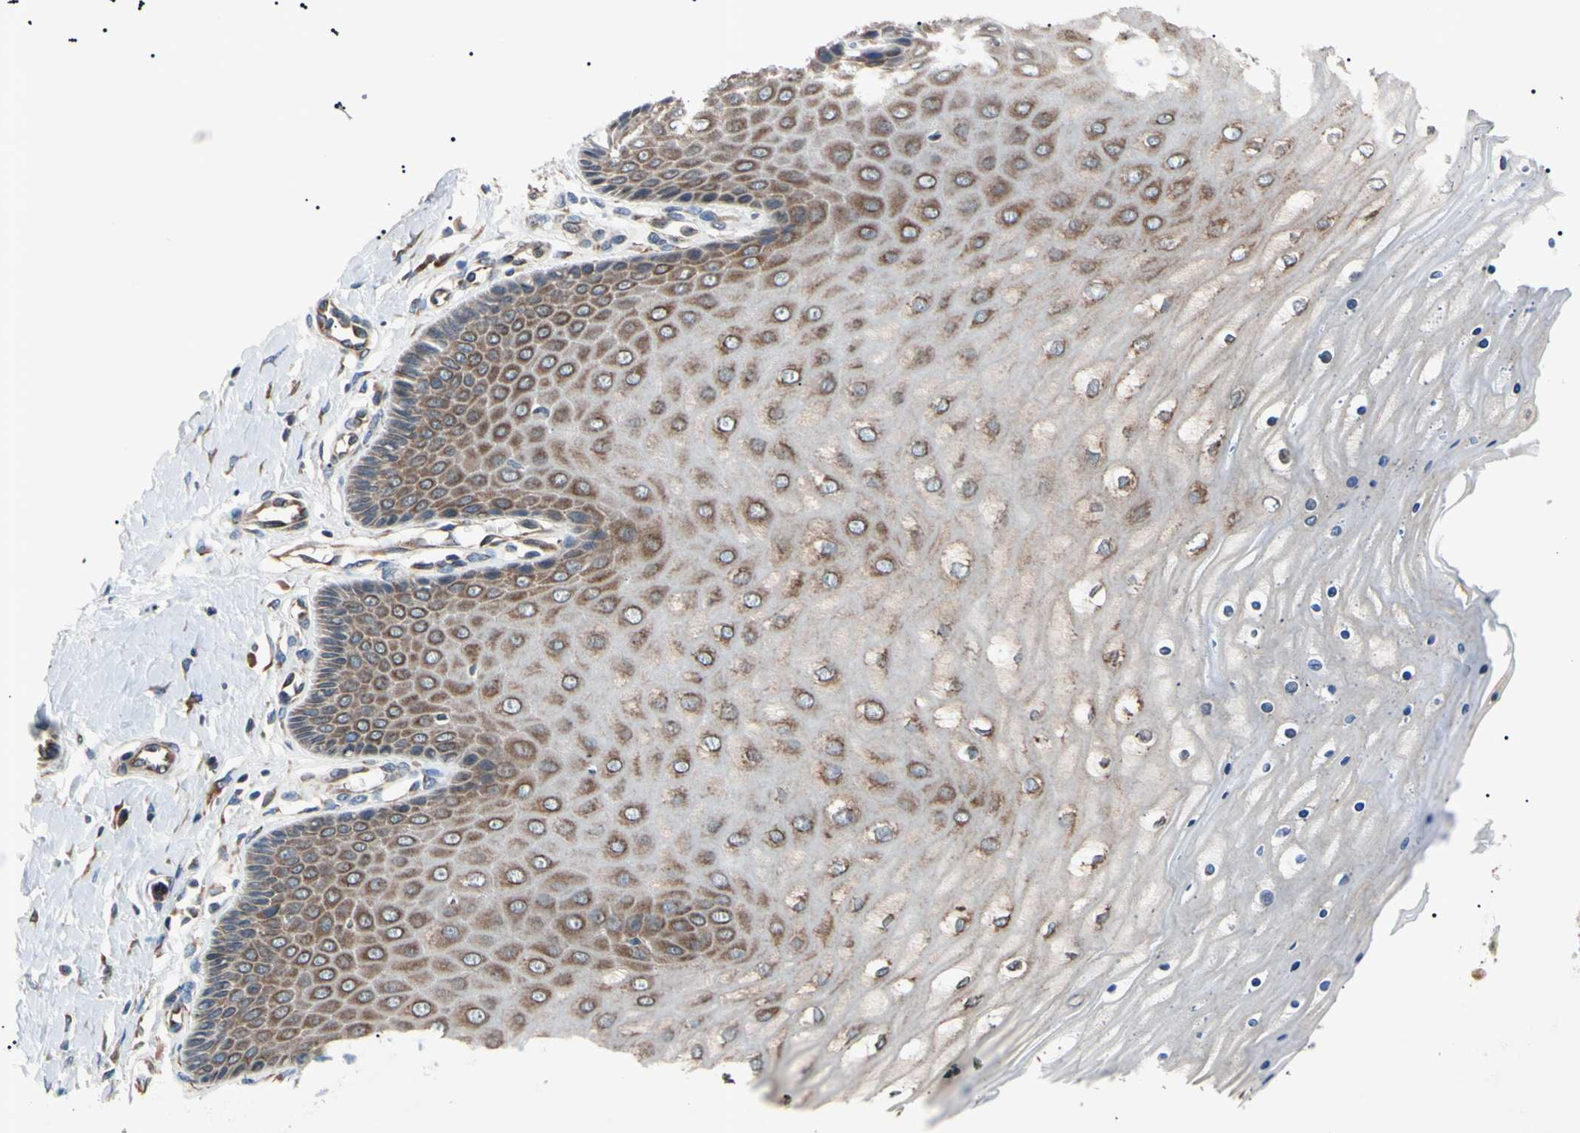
{"staining": {"intensity": "strong", "quantity": ">75%", "location": "cytoplasmic/membranous"}, "tissue": "cervix", "cell_type": "Glandular cells", "image_type": "normal", "snomed": [{"axis": "morphology", "description": "Normal tissue, NOS"}, {"axis": "topography", "description": "Cervix"}], "caption": "Cervix stained with DAB IHC displays high levels of strong cytoplasmic/membranous expression in about >75% of glandular cells.", "gene": "VAPA", "patient": {"sex": "female", "age": 55}}